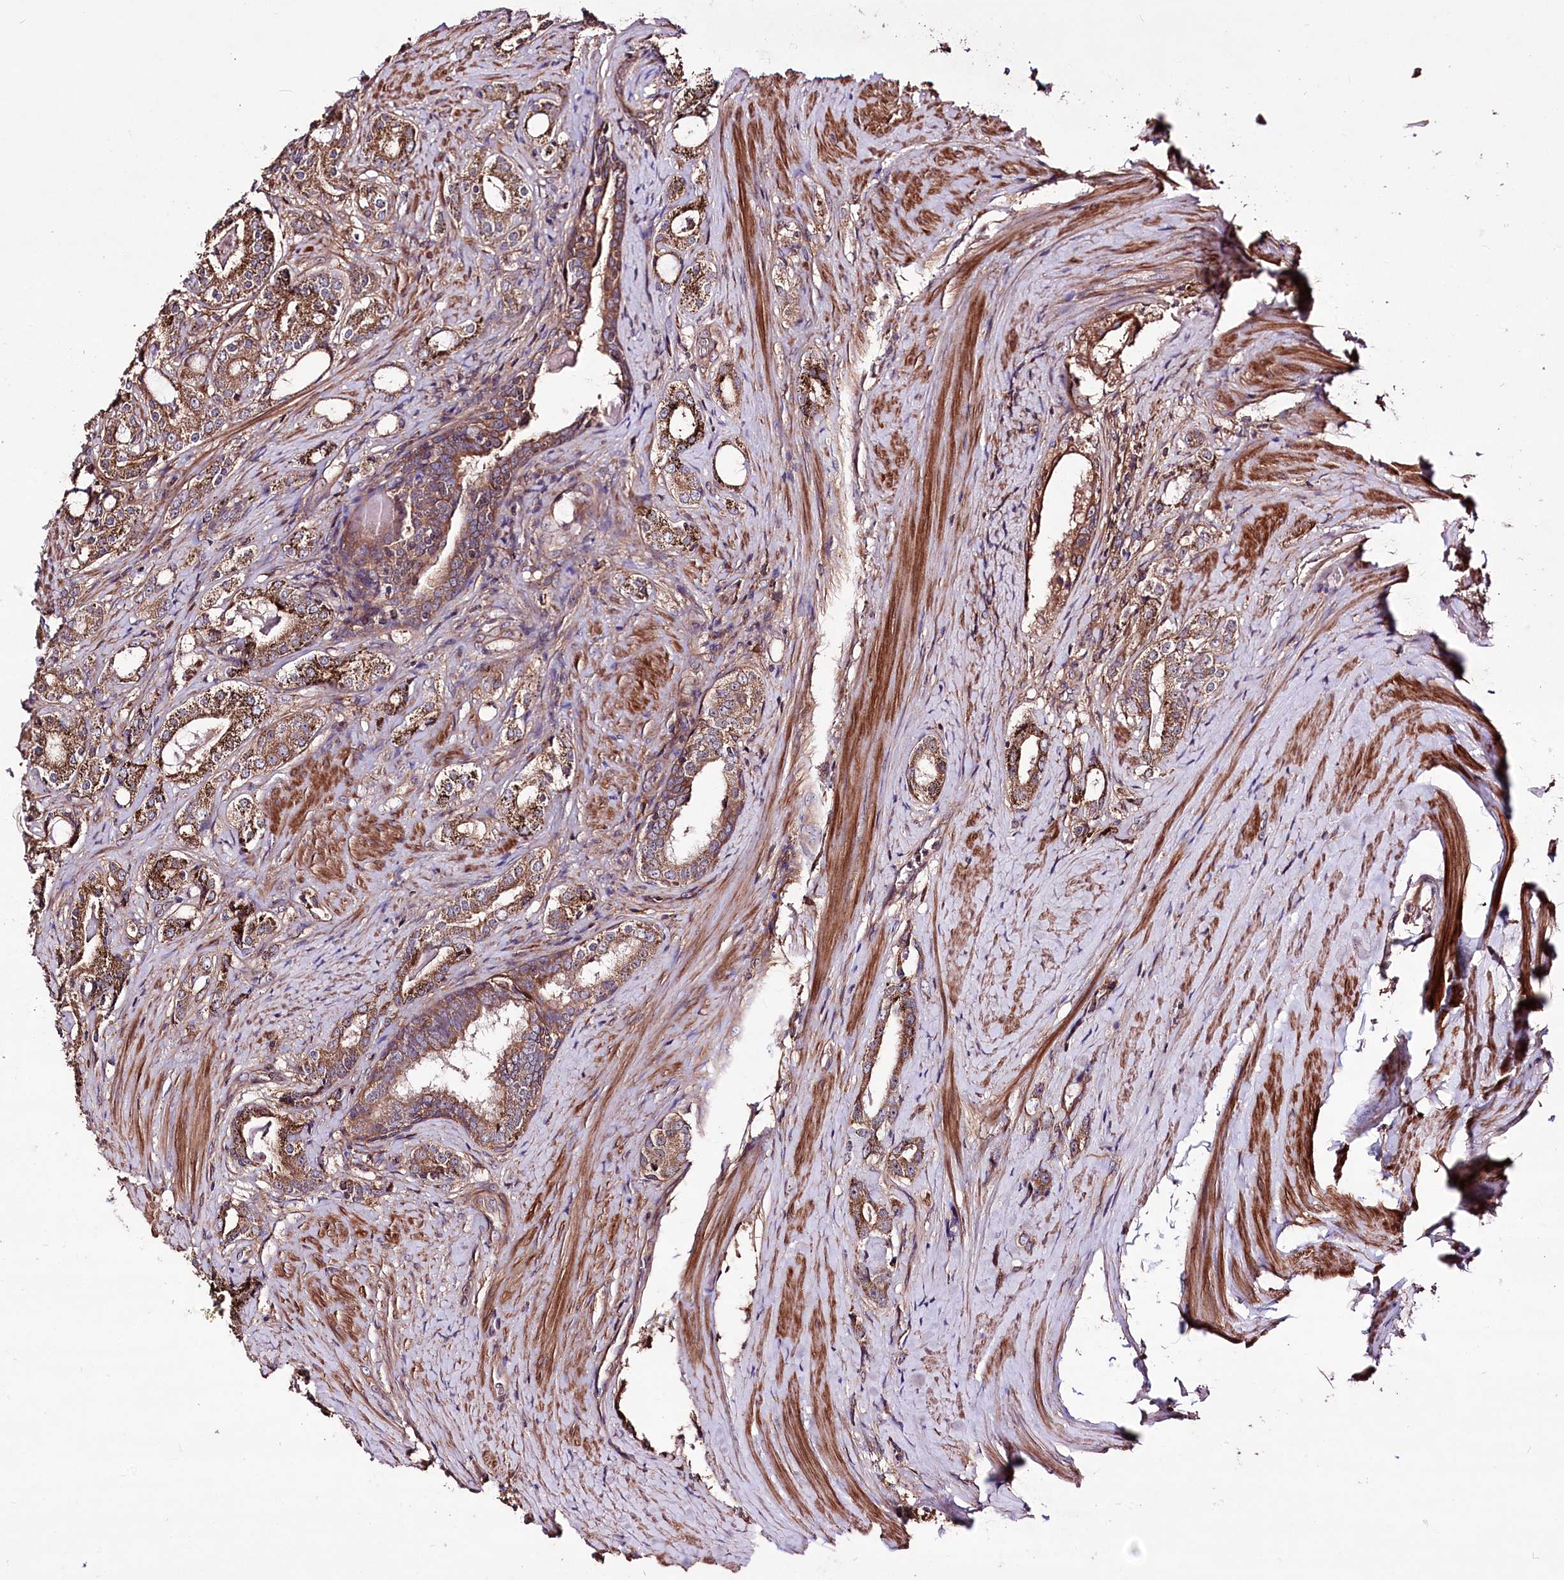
{"staining": {"intensity": "strong", "quantity": ">75%", "location": "cytoplasmic/membranous"}, "tissue": "prostate cancer", "cell_type": "Tumor cells", "image_type": "cancer", "snomed": [{"axis": "morphology", "description": "Adenocarcinoma, High grade"}, {"axis": "topography", "description": "Prostate"}], "caption": "This photomicrograph shows immunohistochemistry (IHC) staining of human prostate high-grade adenocarcinoma, with high strong cytoplasmic/membranous staining in approximately >75% of tumor cells.", "gene": "WWC1", "patient": {"sex": "male", "age": 63}}